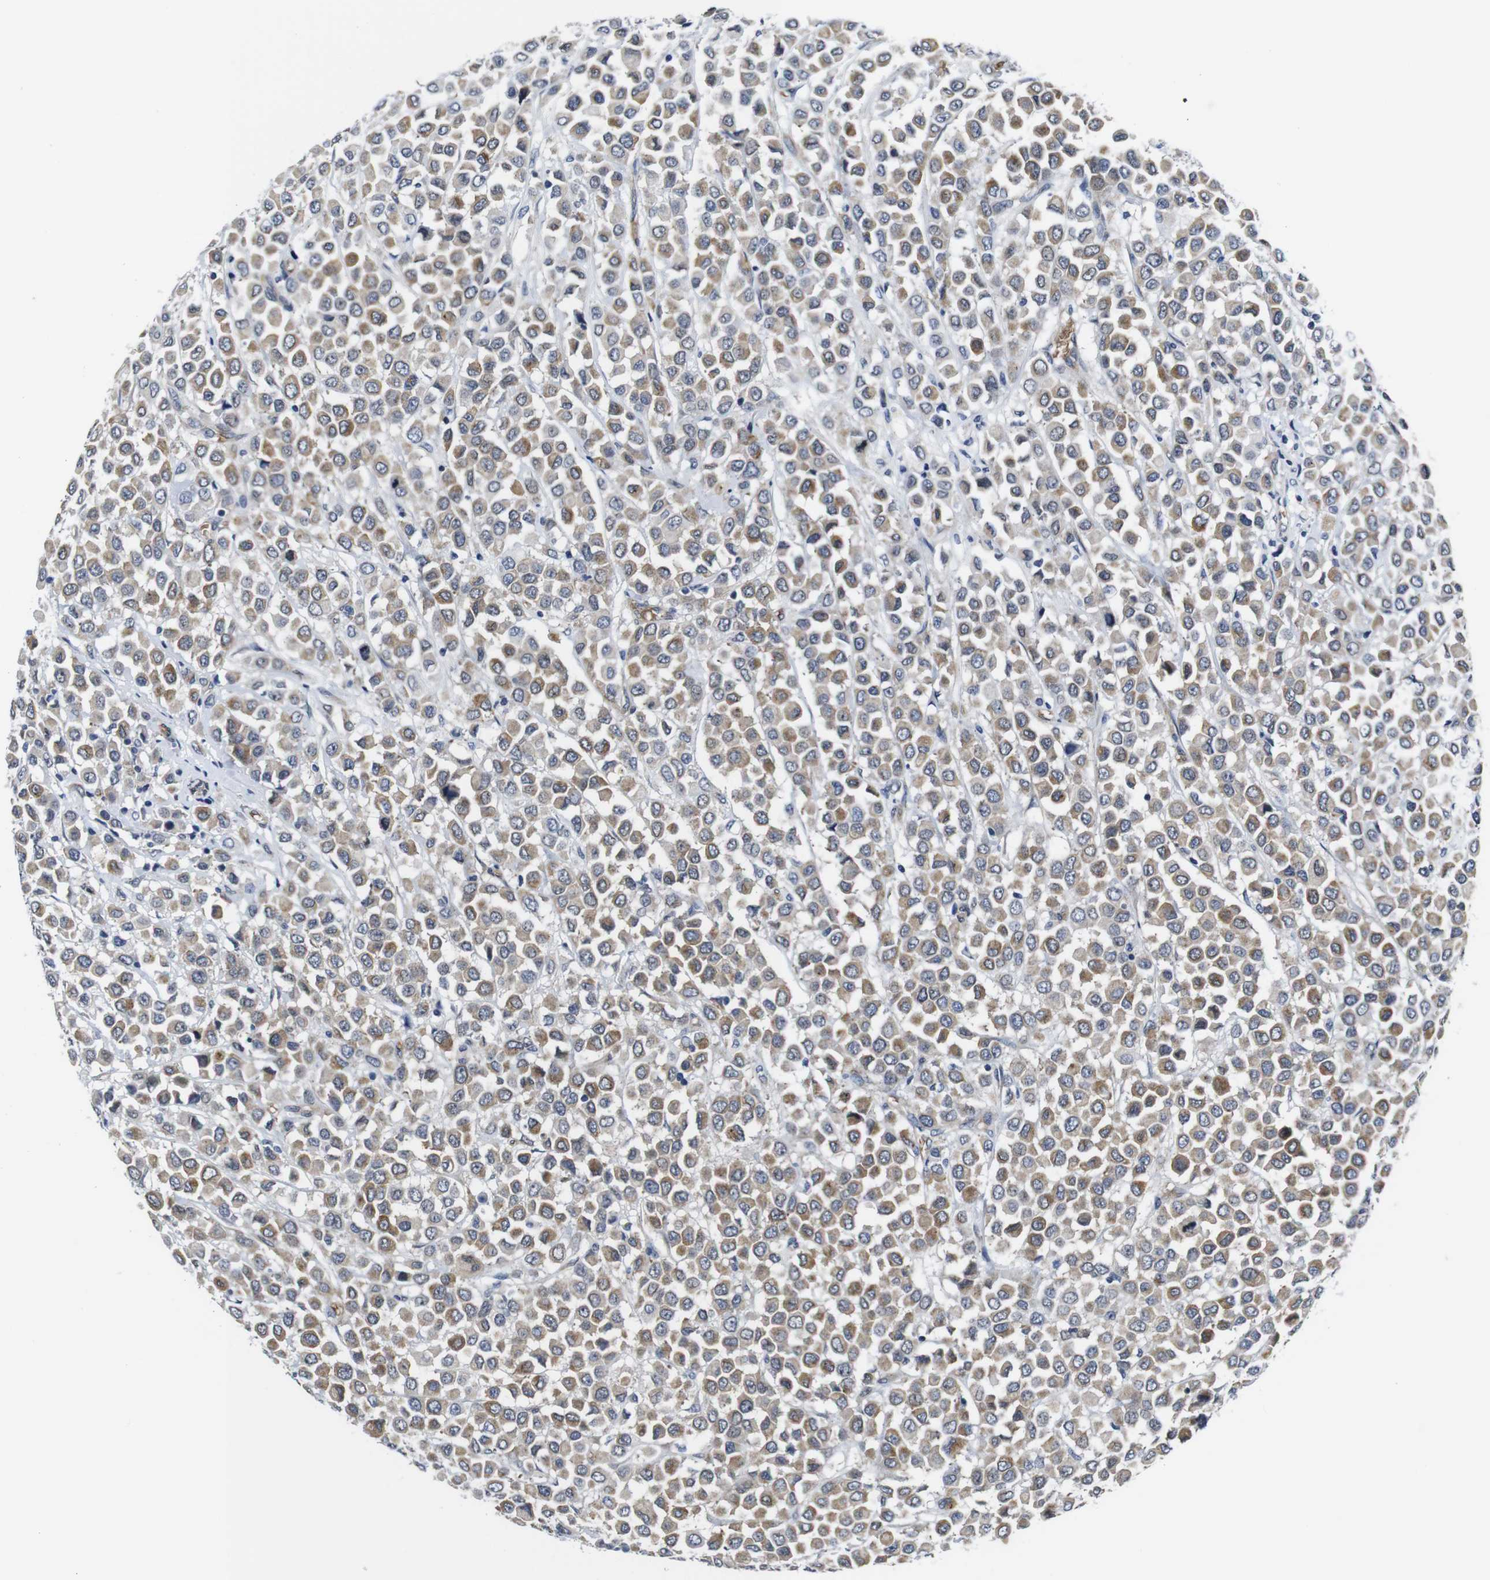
{"staining": {"intensity": "moderate", "quantity": ">75%", "location": "cytoplasmic/membranous"}, "tissue": "breast cancer", "cell_type": "Tumor cells", "image_type": "cancer", "snomed": [{"axis": "morphology", "description": "Duct carcinoma"}, {"axis": "topography", "description": "Breast"}], "caption": "A histopathology image of human breast cancer (intraductal carcinoma) stained for a protein displays moderate cytoplasmic/membranous brown staining in tumor cells.", "gene": "SOCS3", "patient": {"sex": "female", "age": 61}}